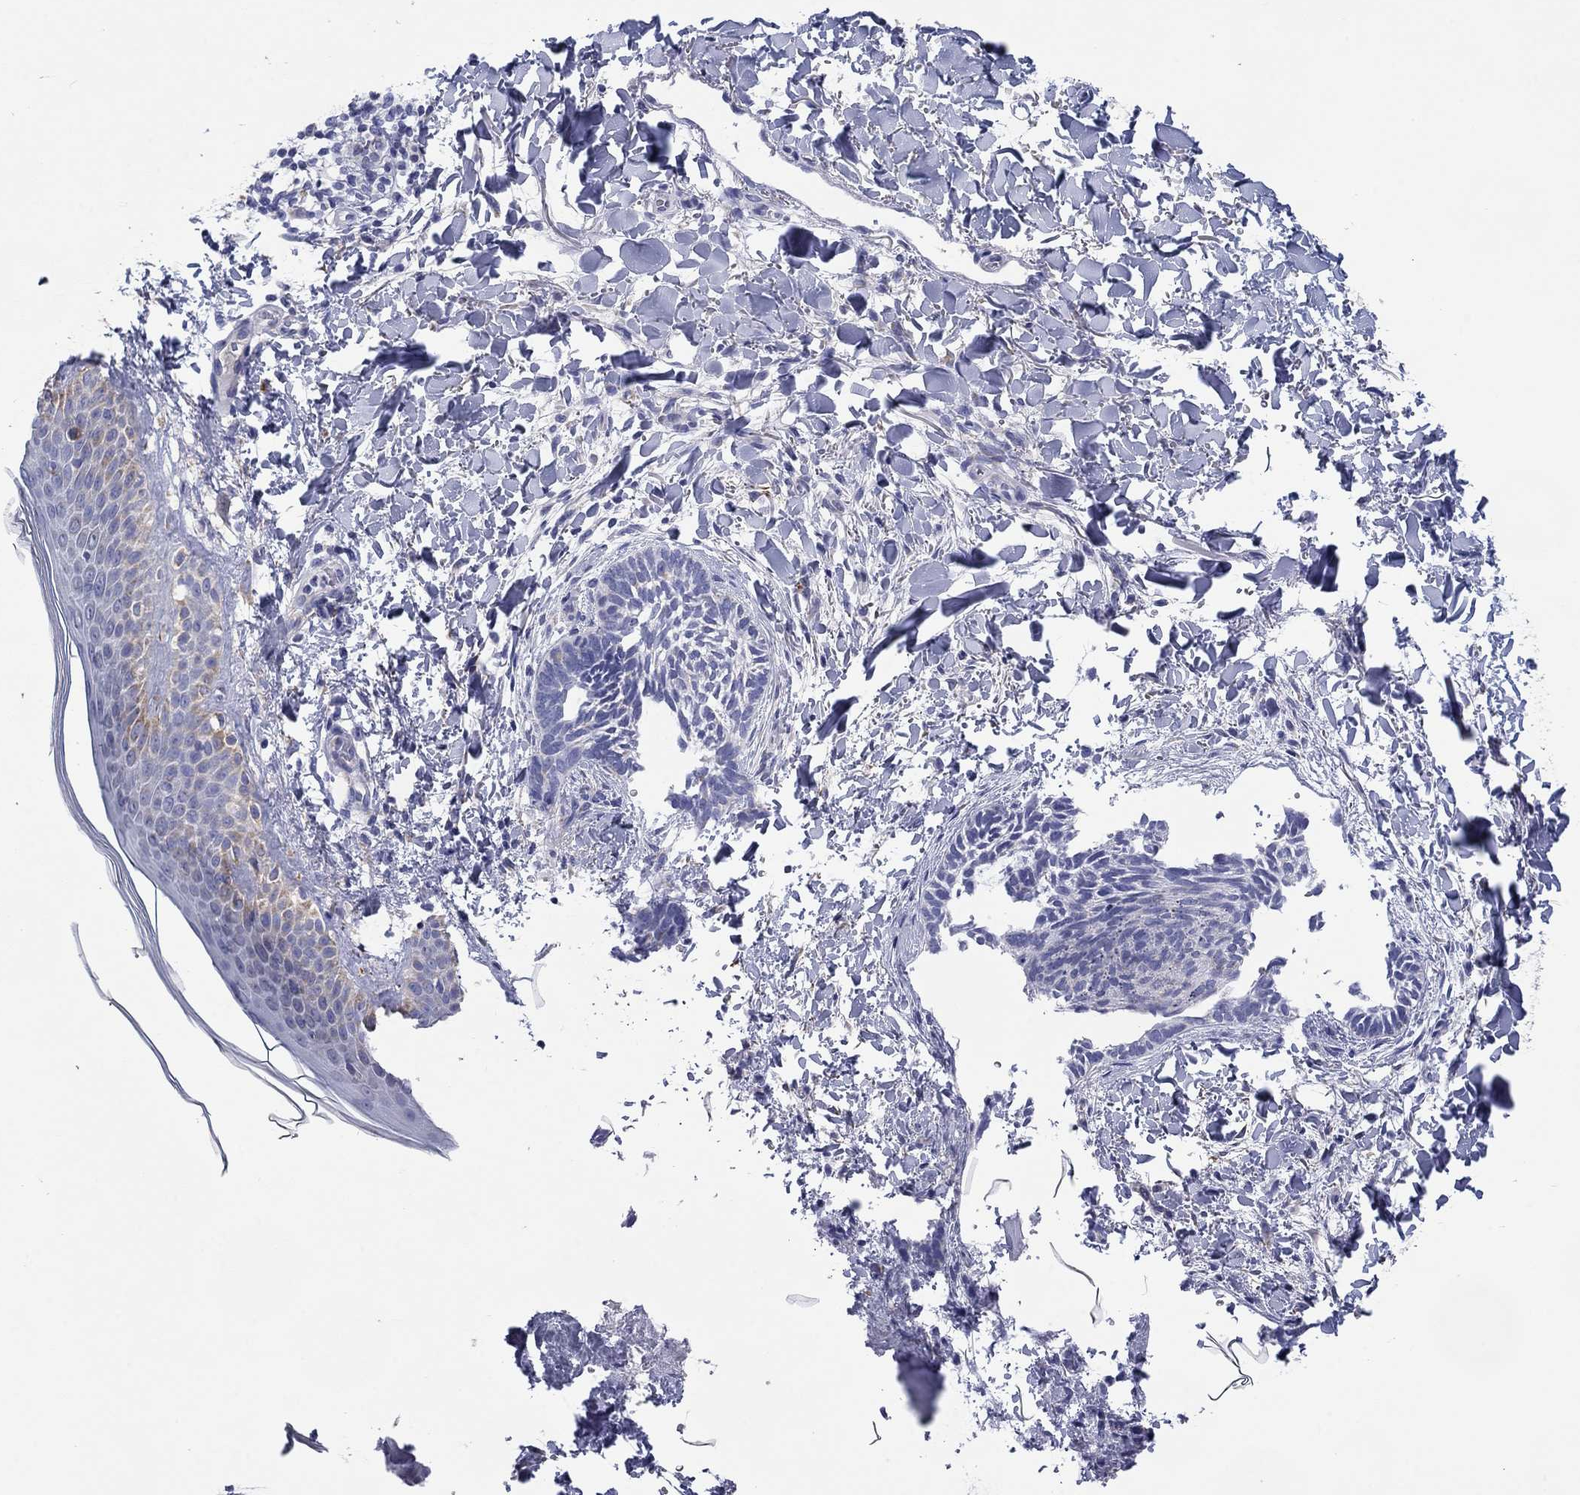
{"staining": {"intensity": "negative", "quantity": "none", "location": "none"}, "tissue": "skin cancer", "cell_type": "Tumor cells", "image_type": "cancer", "snomed": [{"axis": "morphology", "description": "Normal tissue, NOS"}, {"axis": "morphology", "description": "Basal cell carcinoma"}, {"axis": "topography", "description": "Skin"}], "caption": "An image of human skin basal cell carcinoma is negative for staining in tumor cells. (Brightfield microscopy of DAB immunohistochemistry (IHC) at high magnification).", "gene": "MGST3", "patient": {"sex": "male", "age": 46}}